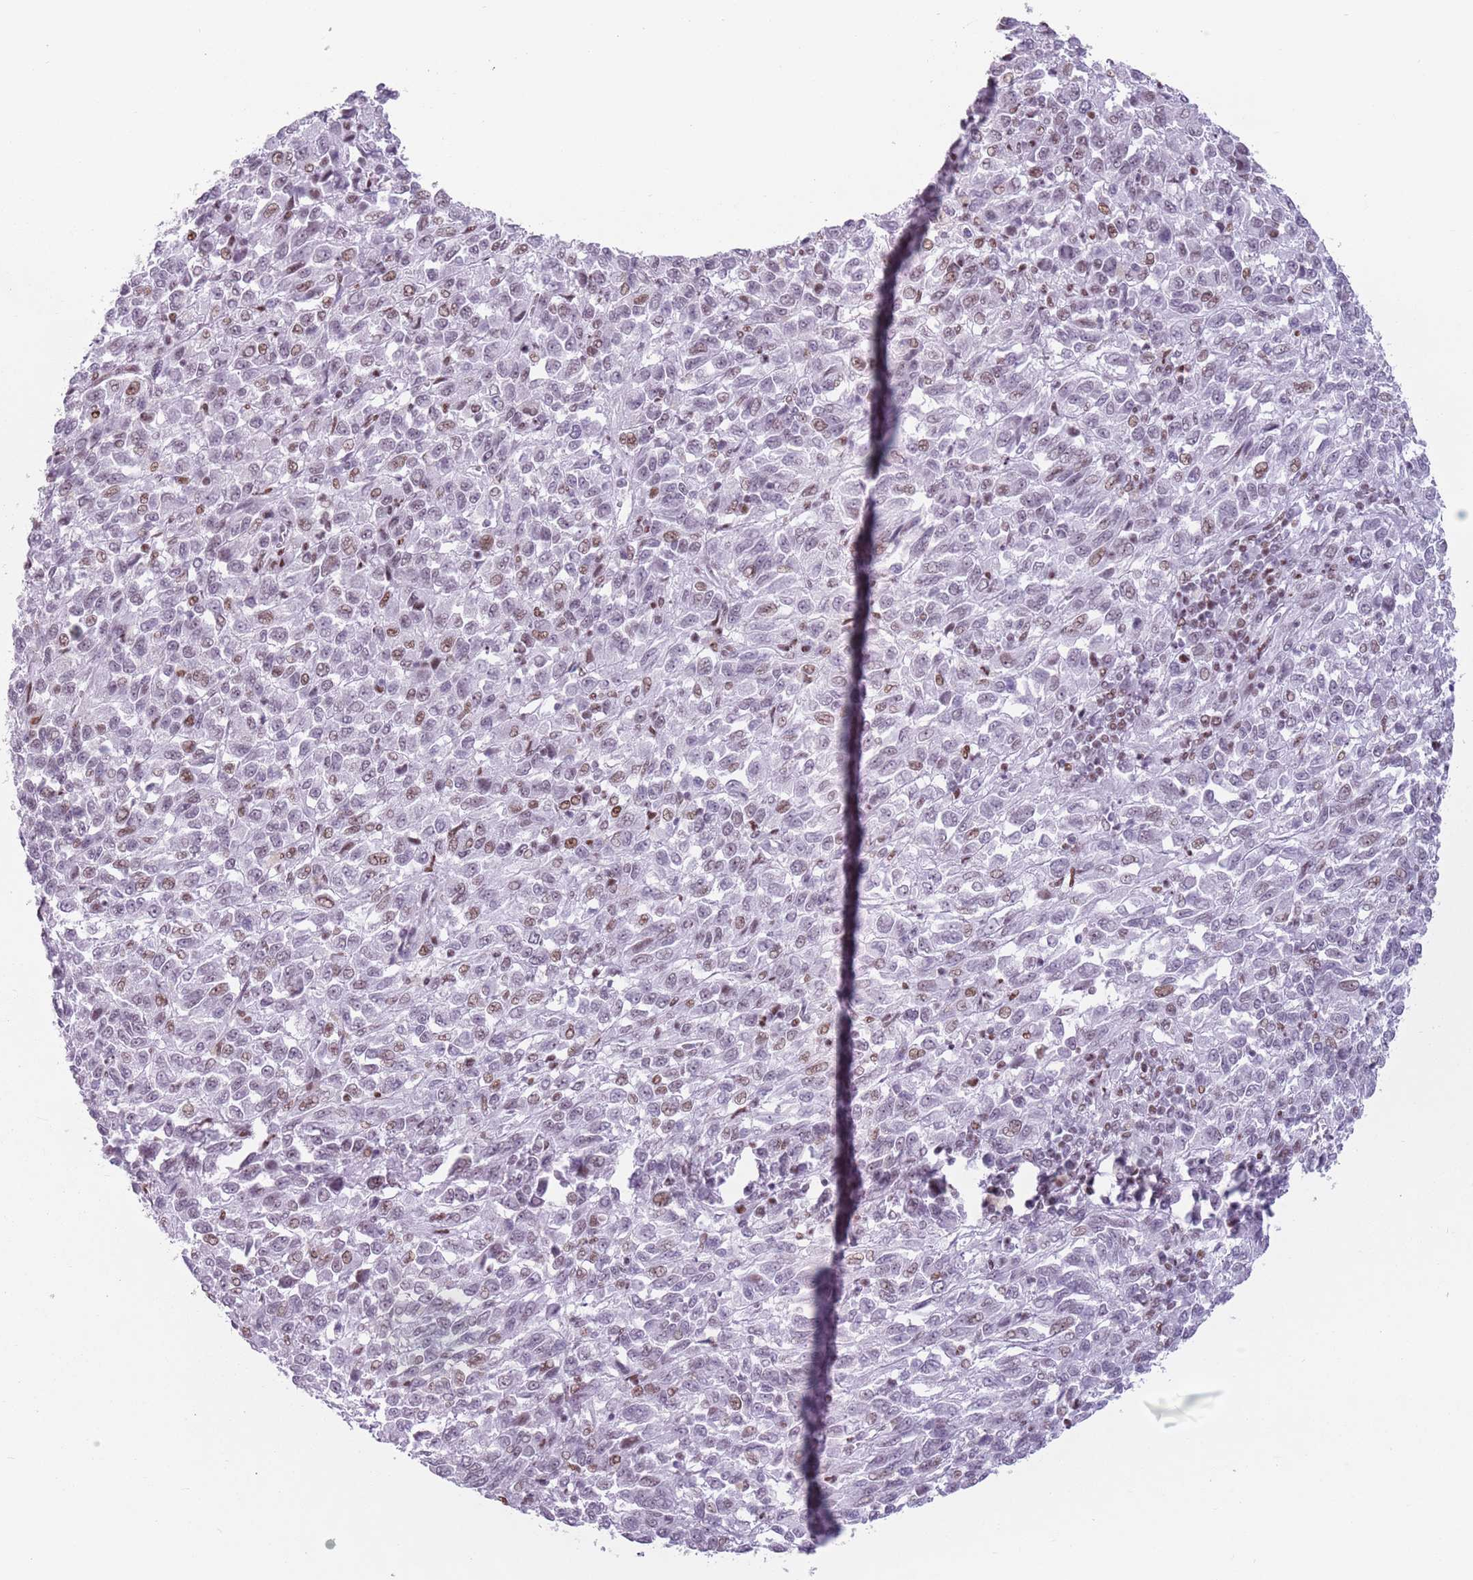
{"staining": {"intensity": "moderate", "quantity": "<25%", "location": "nuclear"}, "tissue": "melanoma", "cell_type": "Tumor cells", "image_type": "cancer", "snomed": [{"axis": "morphology", "description": "Malignant melanoma, Metastatic site"}, {"axis": "topography", "description": "Lung"}], "caption": "A high-resolution photomicrograph shows immunohistochemistry (IHC) staining of melanoma, which exhibits moderate nuclear staining in approximately <25% of tumor cells.", "gene": "FAM104B", "patient": {"sex": "male", "age": 64}}